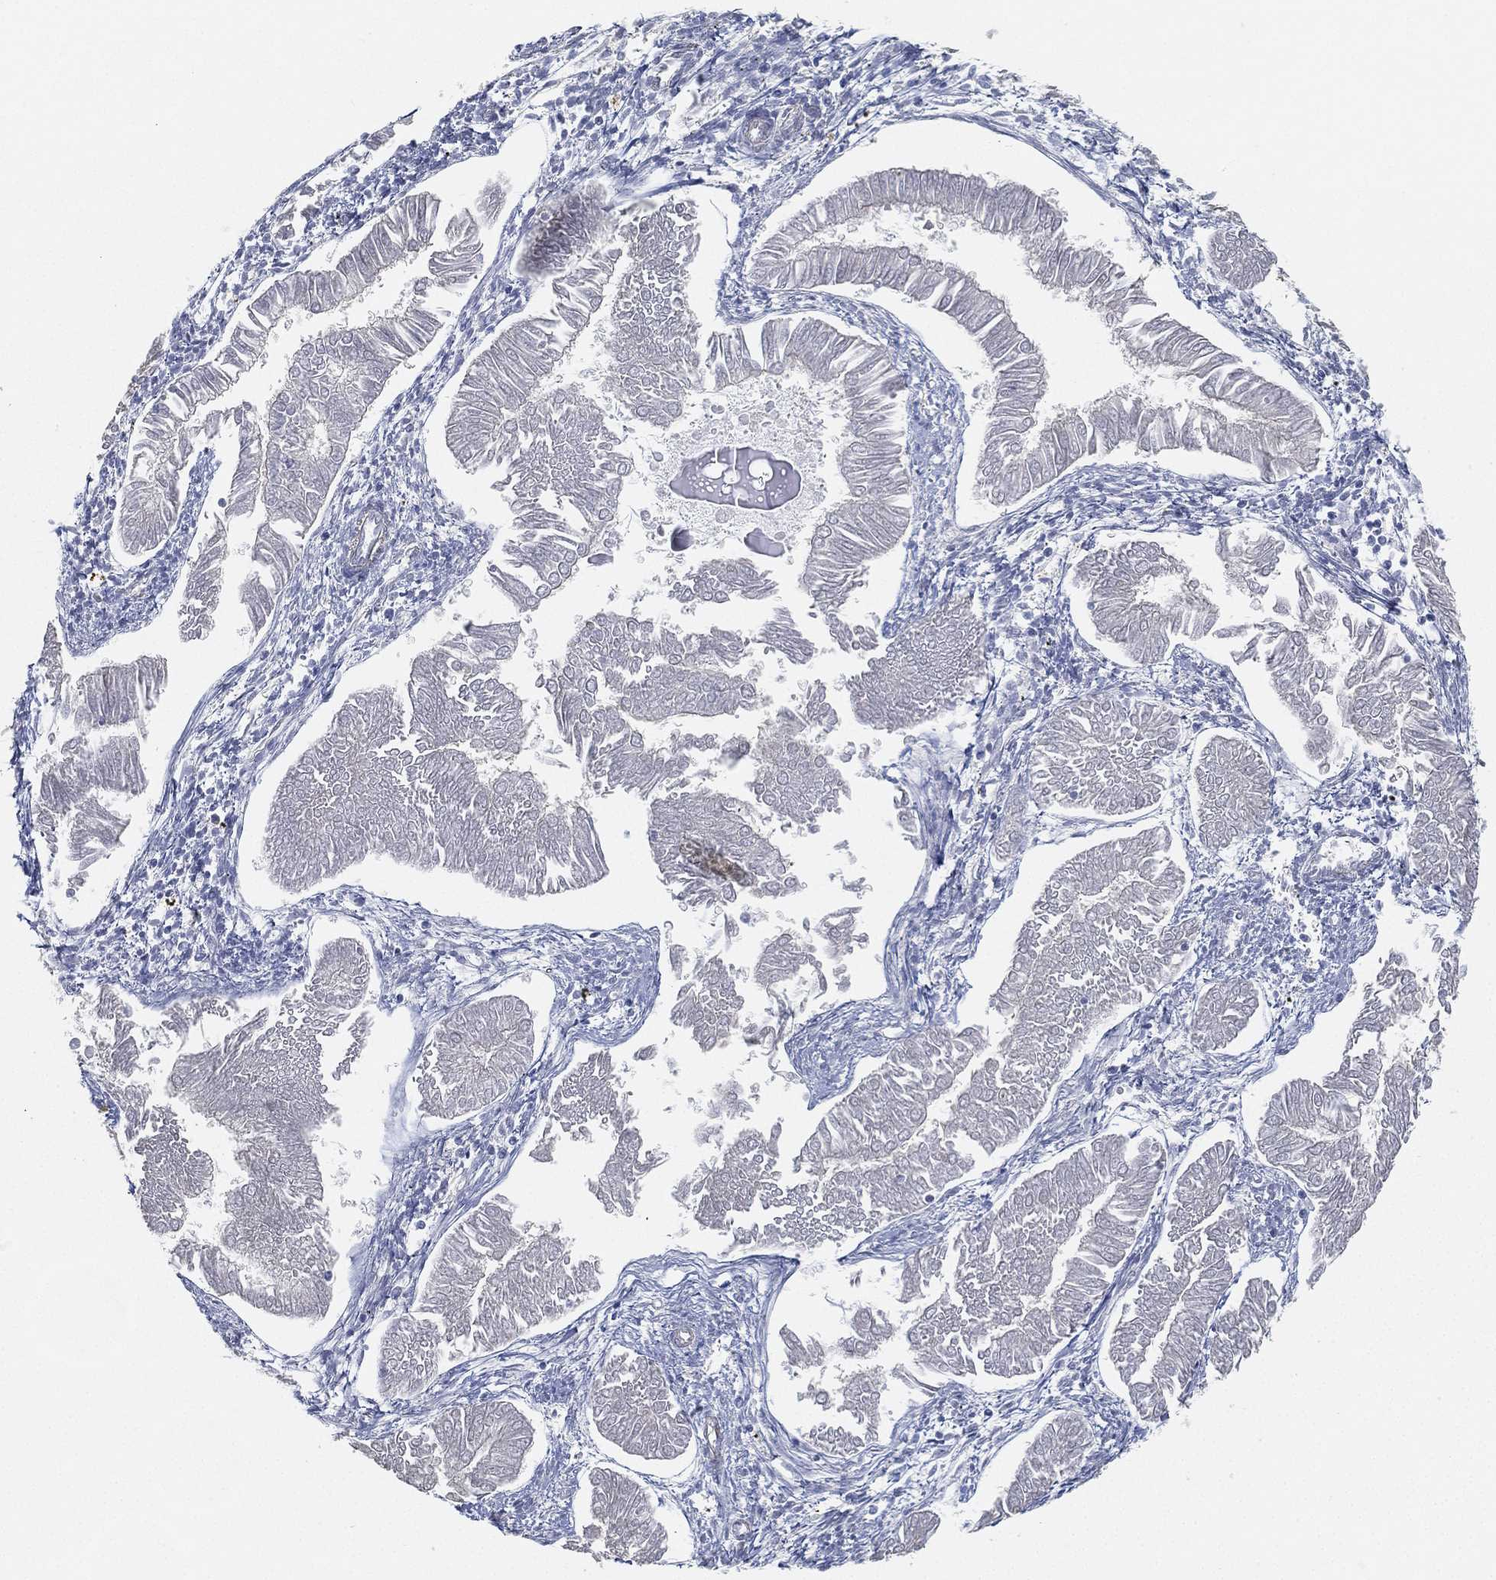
{"staining": {"intensity": "negative", "quantity": "none", "location": "none"}, "tissue": "endometrial cancer", "cell_type": "Tumor cells", "image_type": "cancer", "snomed": [{"axis": "morphology", "description": "Adenocarcinoma, NOS"}, {"axis": "topography", "description": "Endometrium"}], "caption": "IHC photomicrograph of neoplastic tissue: endometrial cancer stained with DAB displays no significant protein staining in tumor cells.", "gene": "GPR61", "patient": {"sex": "female", "age": 53}}